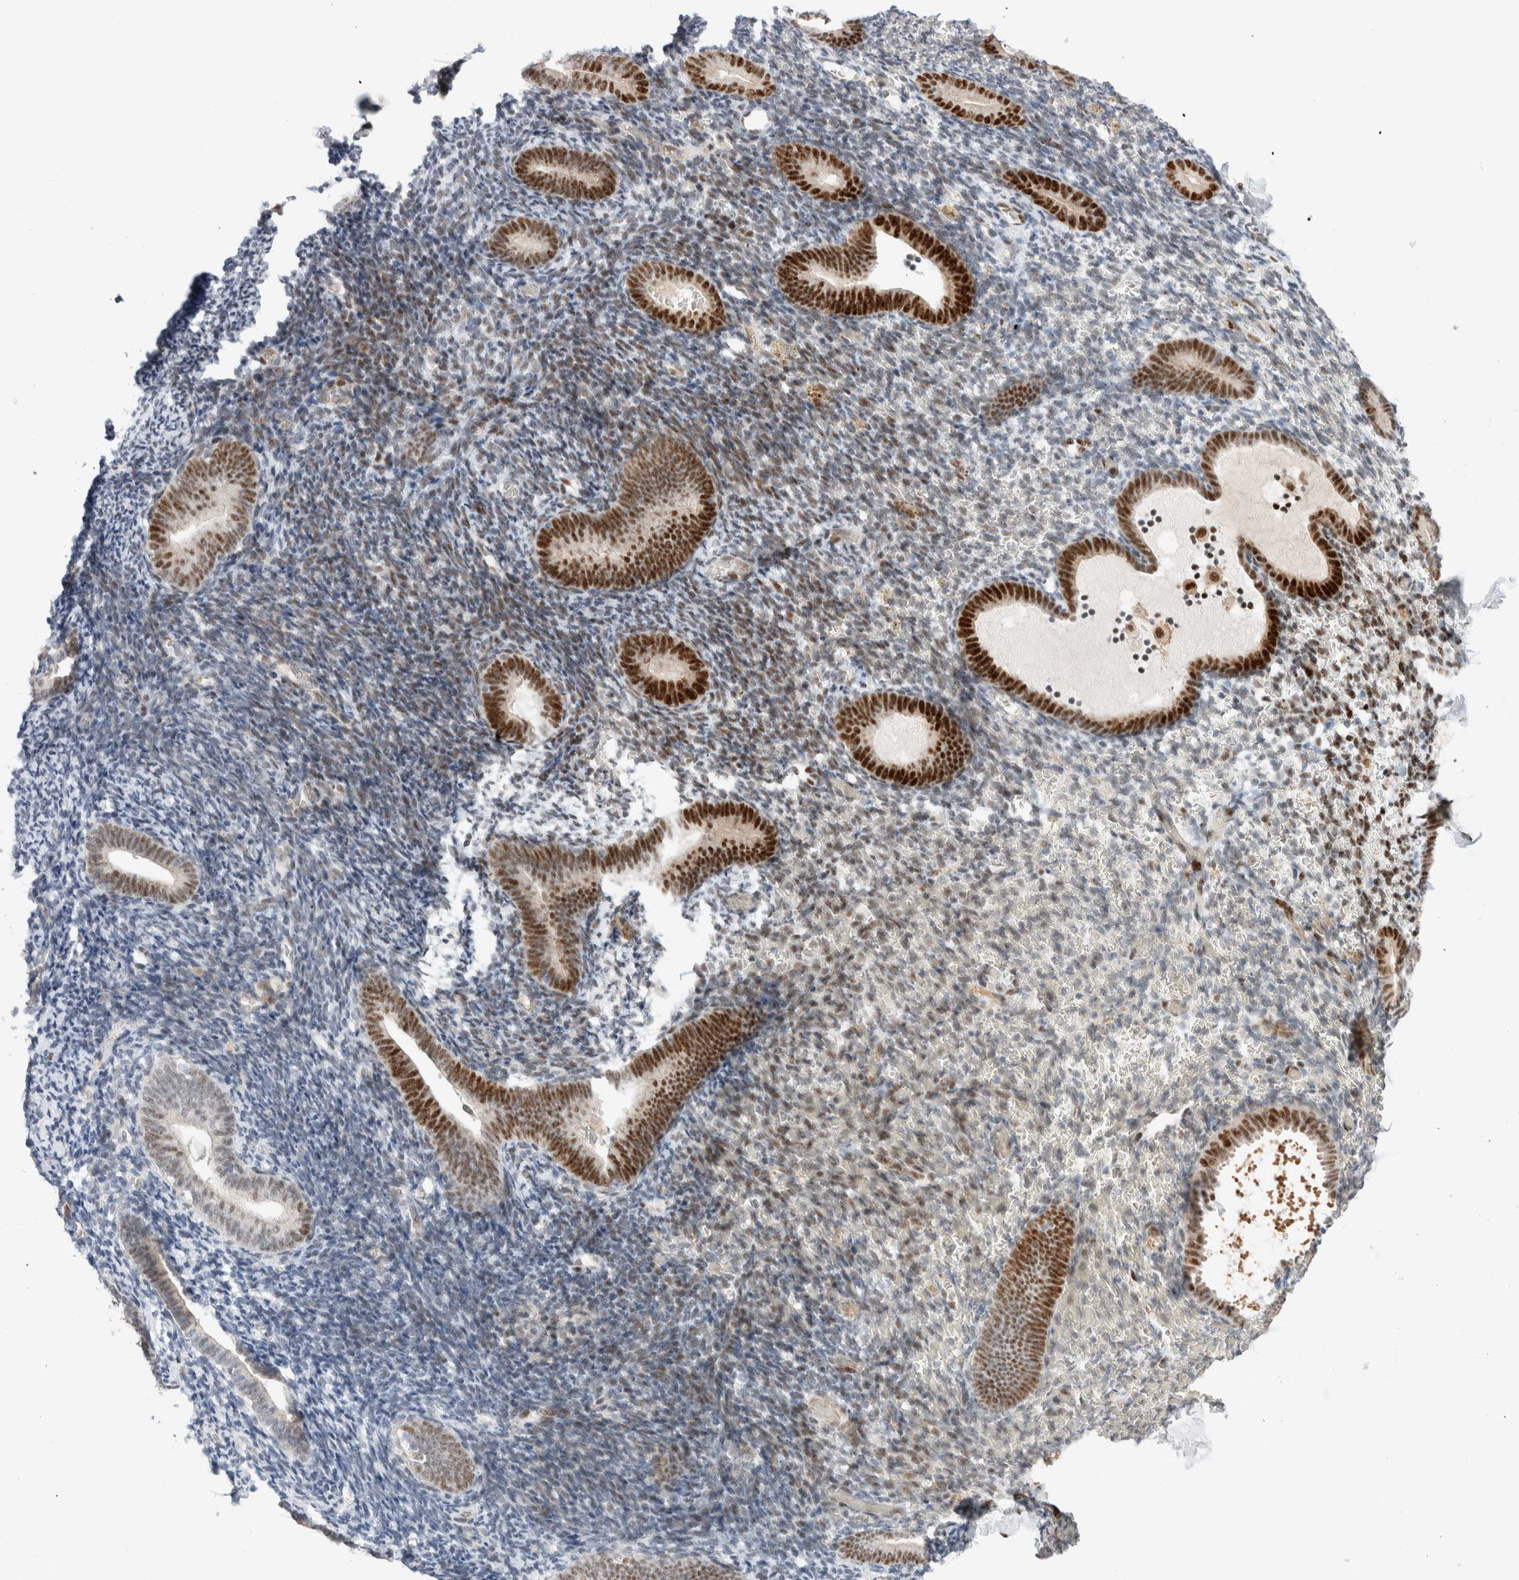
{"staining": {"intensity": "moderate", "quantity": "<25%", "location": "nuclear"}, "tissue": "endometrium", "cell_type": "Cells in endometrial stroma", "image_type": "normal", "snomed": [{"axis": "morphology", "description": "Normal tissue, NOS"}, {"axis": "topography", "description": "Endometrium"}], "caption": "Moderate nuclear positivity for a protein is present in about <25% of cells in endometrial stroma of benign endometrium using immunohistochemistry (IHC).", "gene": "ID3", "patient": {"sex": "female", "age": 51}}